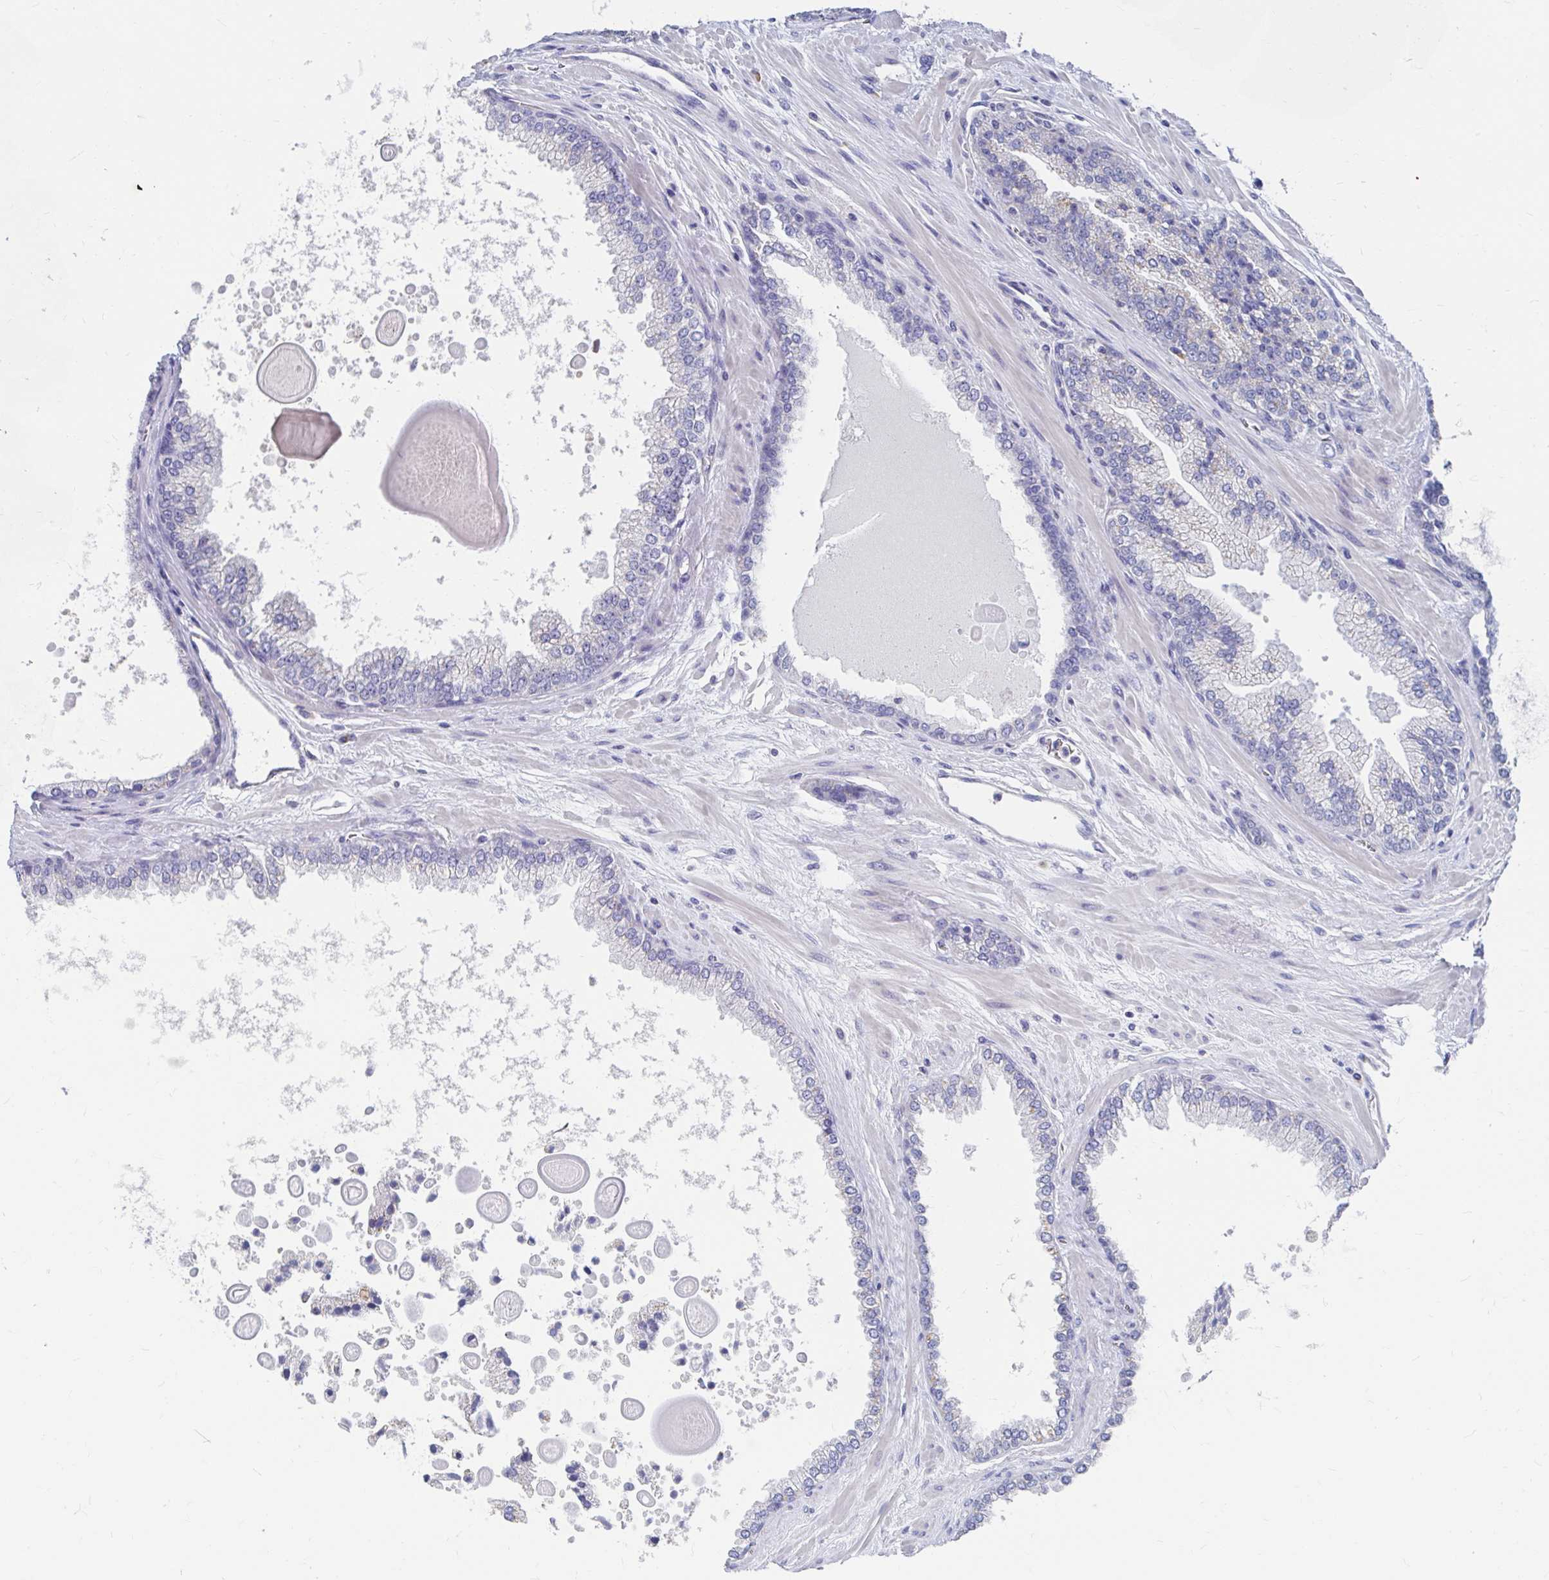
{"staining": {"intensity": "negative", "quantity": "none", "location": "none"}, "tissue": "prostate cancer", "cell_type": "Tumor cells", "image_type": "cancer", "snomed": [{"axis": "morphology", "description": "Adenocarcinoma, Low grade"}, {"axis": "topography", "description": "Prostate"}], "caption": "IHC histopathology image of neoplastic tissue: prostate cancer (low-grade adenocarcinoma) stained with DAB demonstrates no significant protein staining in tumor cells.", "gene": "LAMC3", "patient": {"sex": "male", "age": 67}}